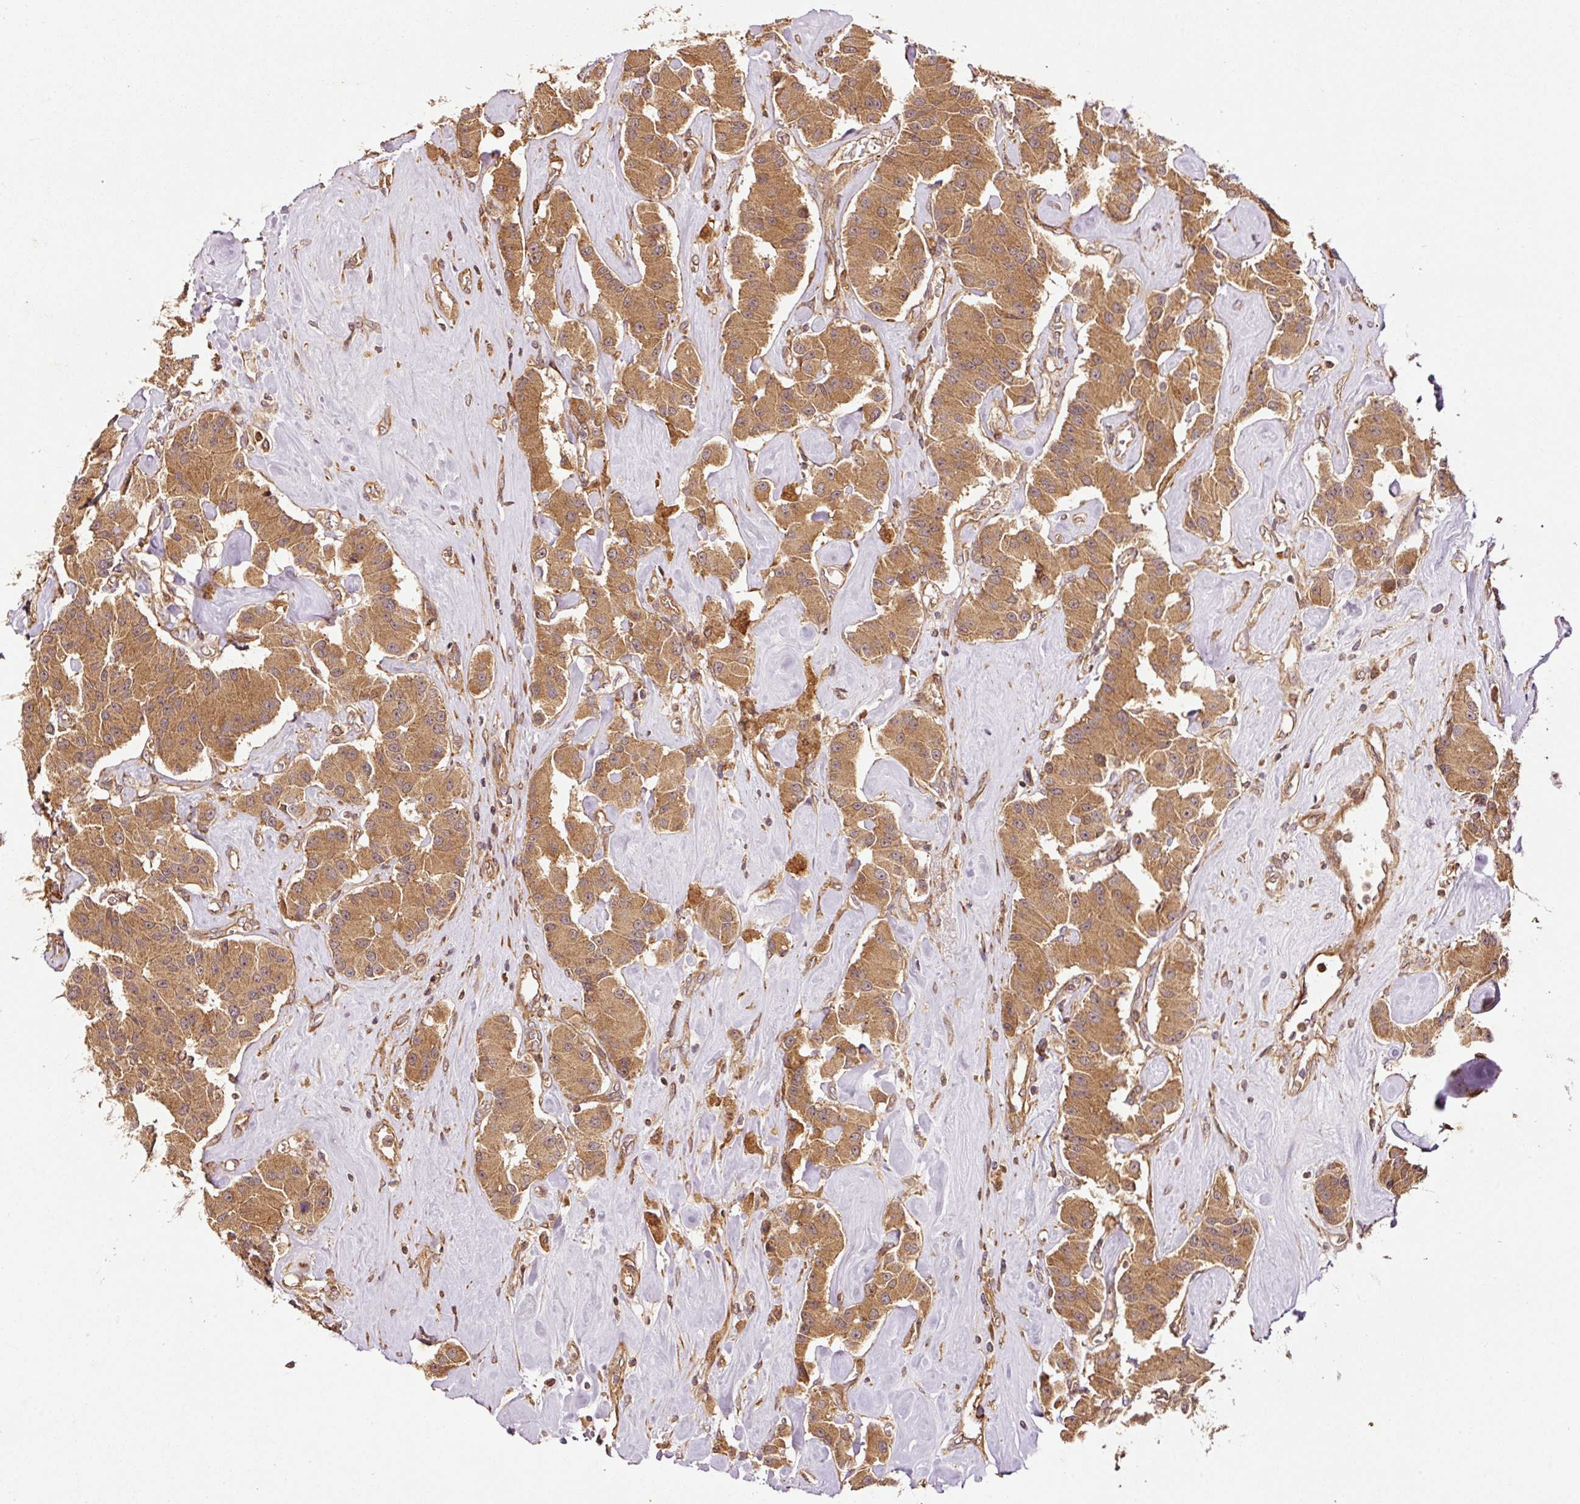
{"staining": {"intensity": "moderate", "quantity": ">75%", "location": "cytoplasmic/membranous,nuclear"}, "tissue": "carcinoid", "cell_type": "Tumor cells", "image_type": "cancer", "snomed": [{"axis": "morphology", "description": "Carcinoid, malignant, NOS"}, {"axis": "topography", "description": "Pancreas"}], "caption": "Immunohistochemistry (IHC) micrograph of neoplastic tissue: human carcinoid stained using immunohistochemistry reveals medium levels of moderate protein expression localized specifically in the cytoplasmic/membranous and nuclear of tumor cells, appearing as a cytoplasmic/membranous and nuclear brown color.", "gene": "OXER1", "patient": {"sex": "male", "age": 41}}